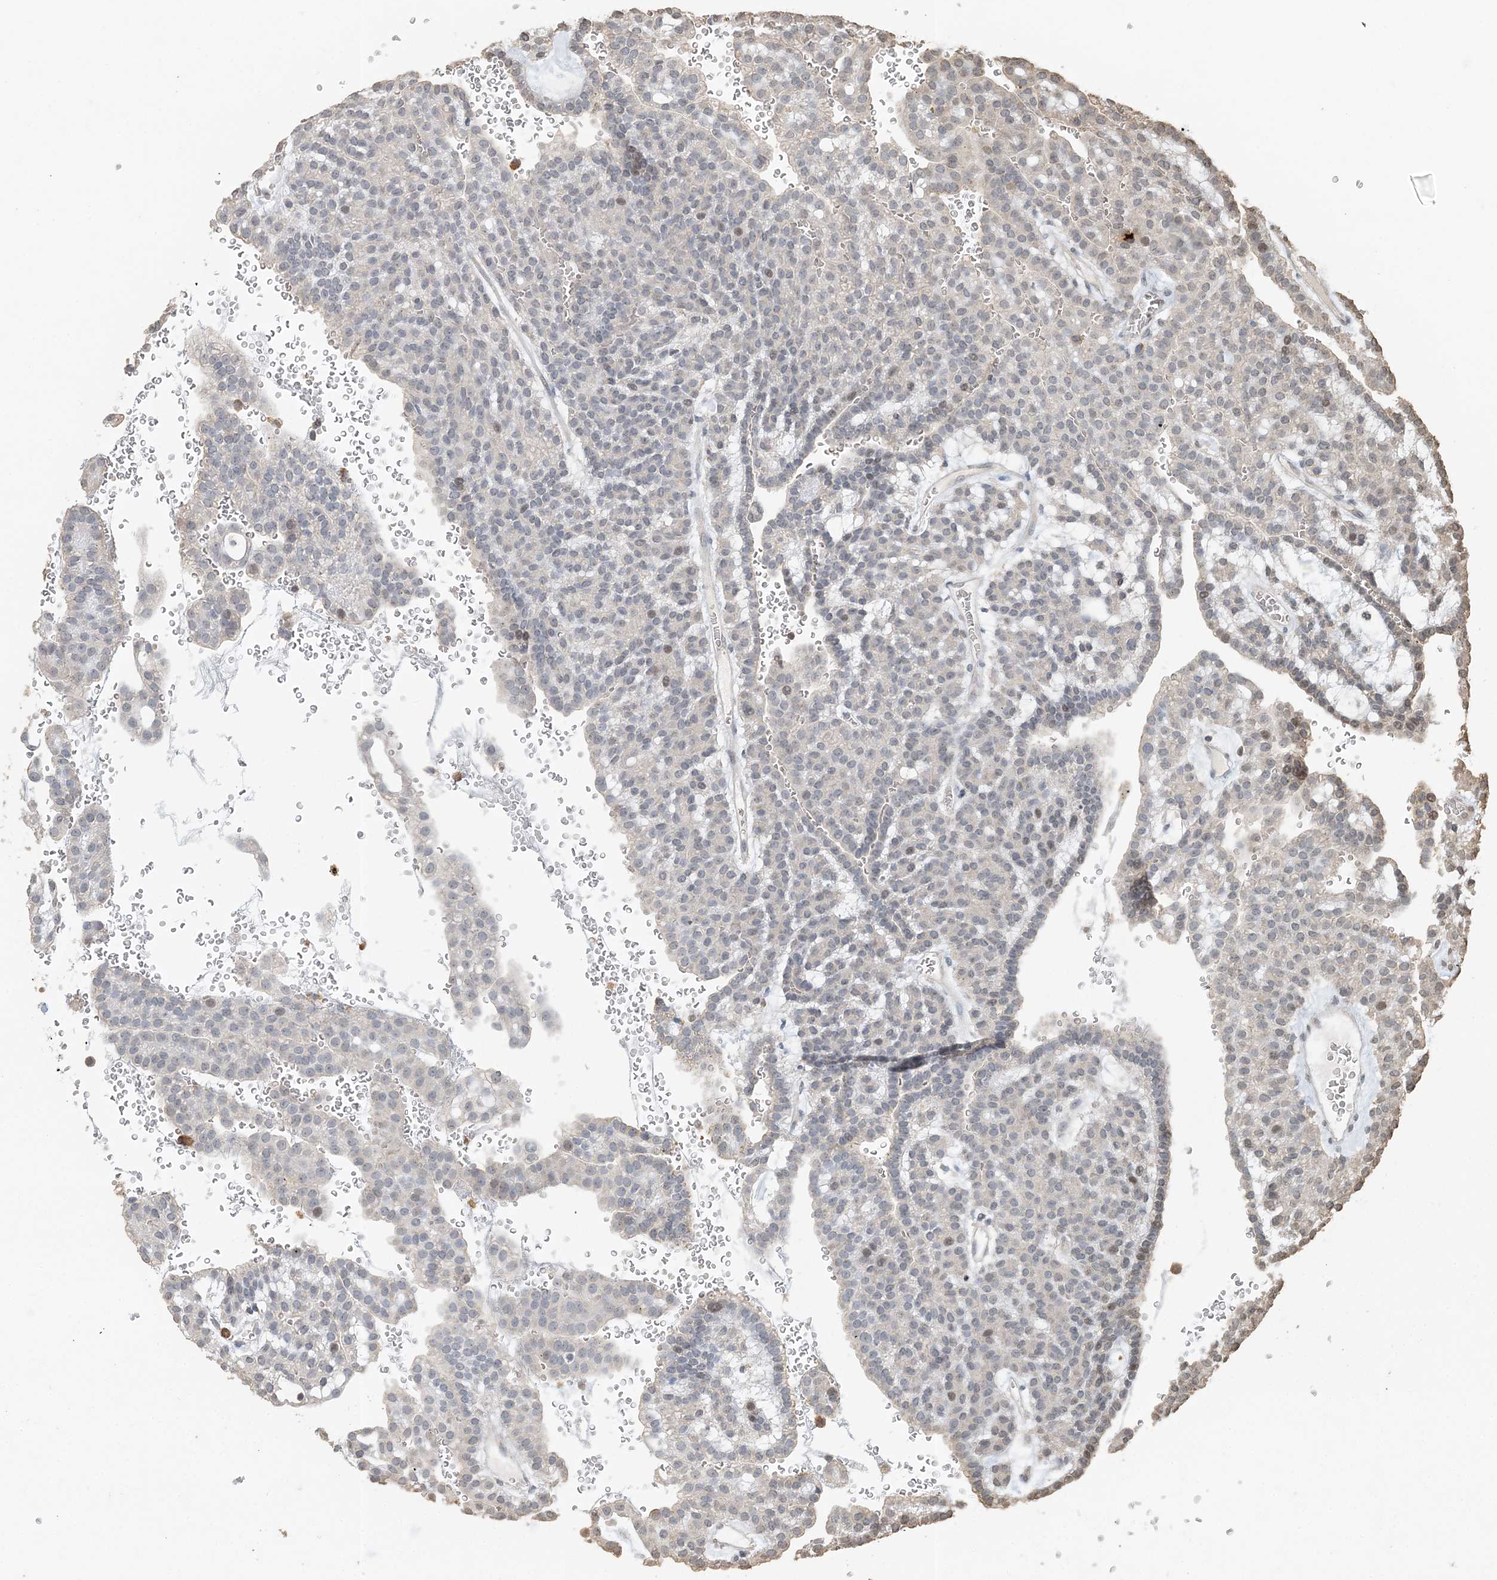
{"staining": {"intensity": "negative", "quantity": "none", "location": "none"}, "tissue": "renal cancer", "cell_type": "Tumor cells", "image_type": "cancer", "snomed": [{"axis": "morphology", "description": "Adenocarcinoma, NOS"}, {"axis": "topography", "description": "Kidney"}], "caption": "Tumor cells are negative for protein expression in human adenocarcinoma (renal).", "gene": "FAM110A", "patient": {"sex": "male", "age": 63}}